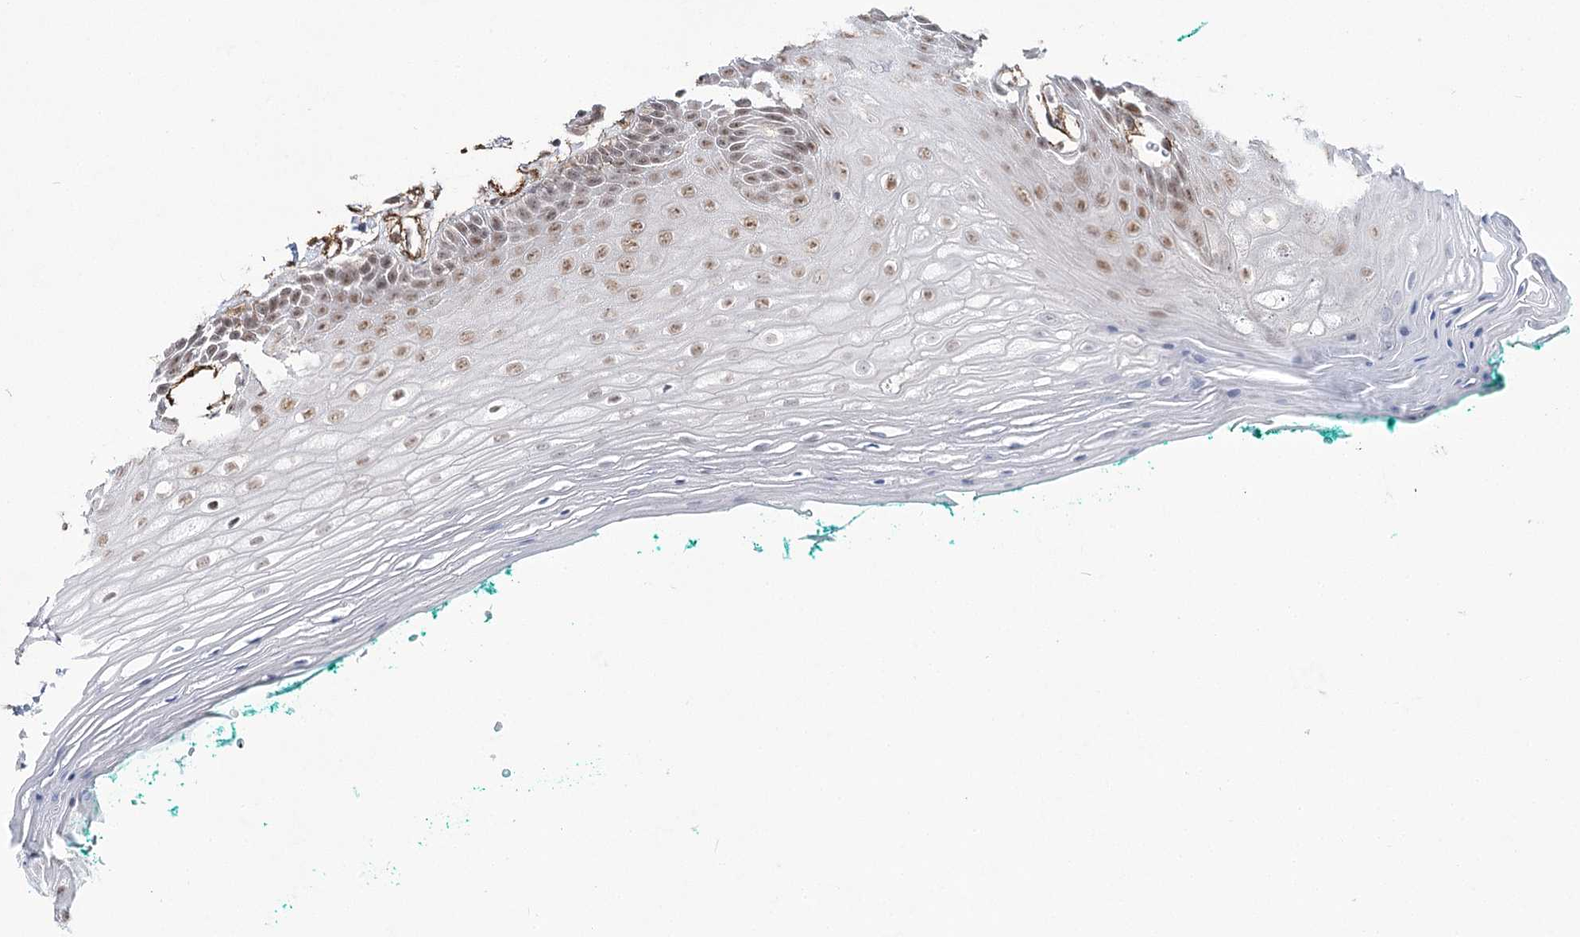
{"staining": {"intensity": "moderate", "quantity": "<25%", "location": "nuclear"}, "tissue": "oral mucosa", "cell_type": "Squamous epithelial cells", "image_type": "normal", "snomed": [{"axis": "morphology", "description": "Normal tissue, NOS"}, {"axis": "topography", "description": "Skeletal muscle"}, {"axis": "topography", "description": "Oral tissue"}, {"axis": "topography", "description": "Peripheral nerve tissue"}], "caption": "Moderate nuclear staining for a protein is appreciated in approximately <25% of squamous epithelial cells of normal oral mucosa using immunohistochemistry (IHC).", "gene": "CWF19L1", "patient": {"sex": "female", "age": 84}}